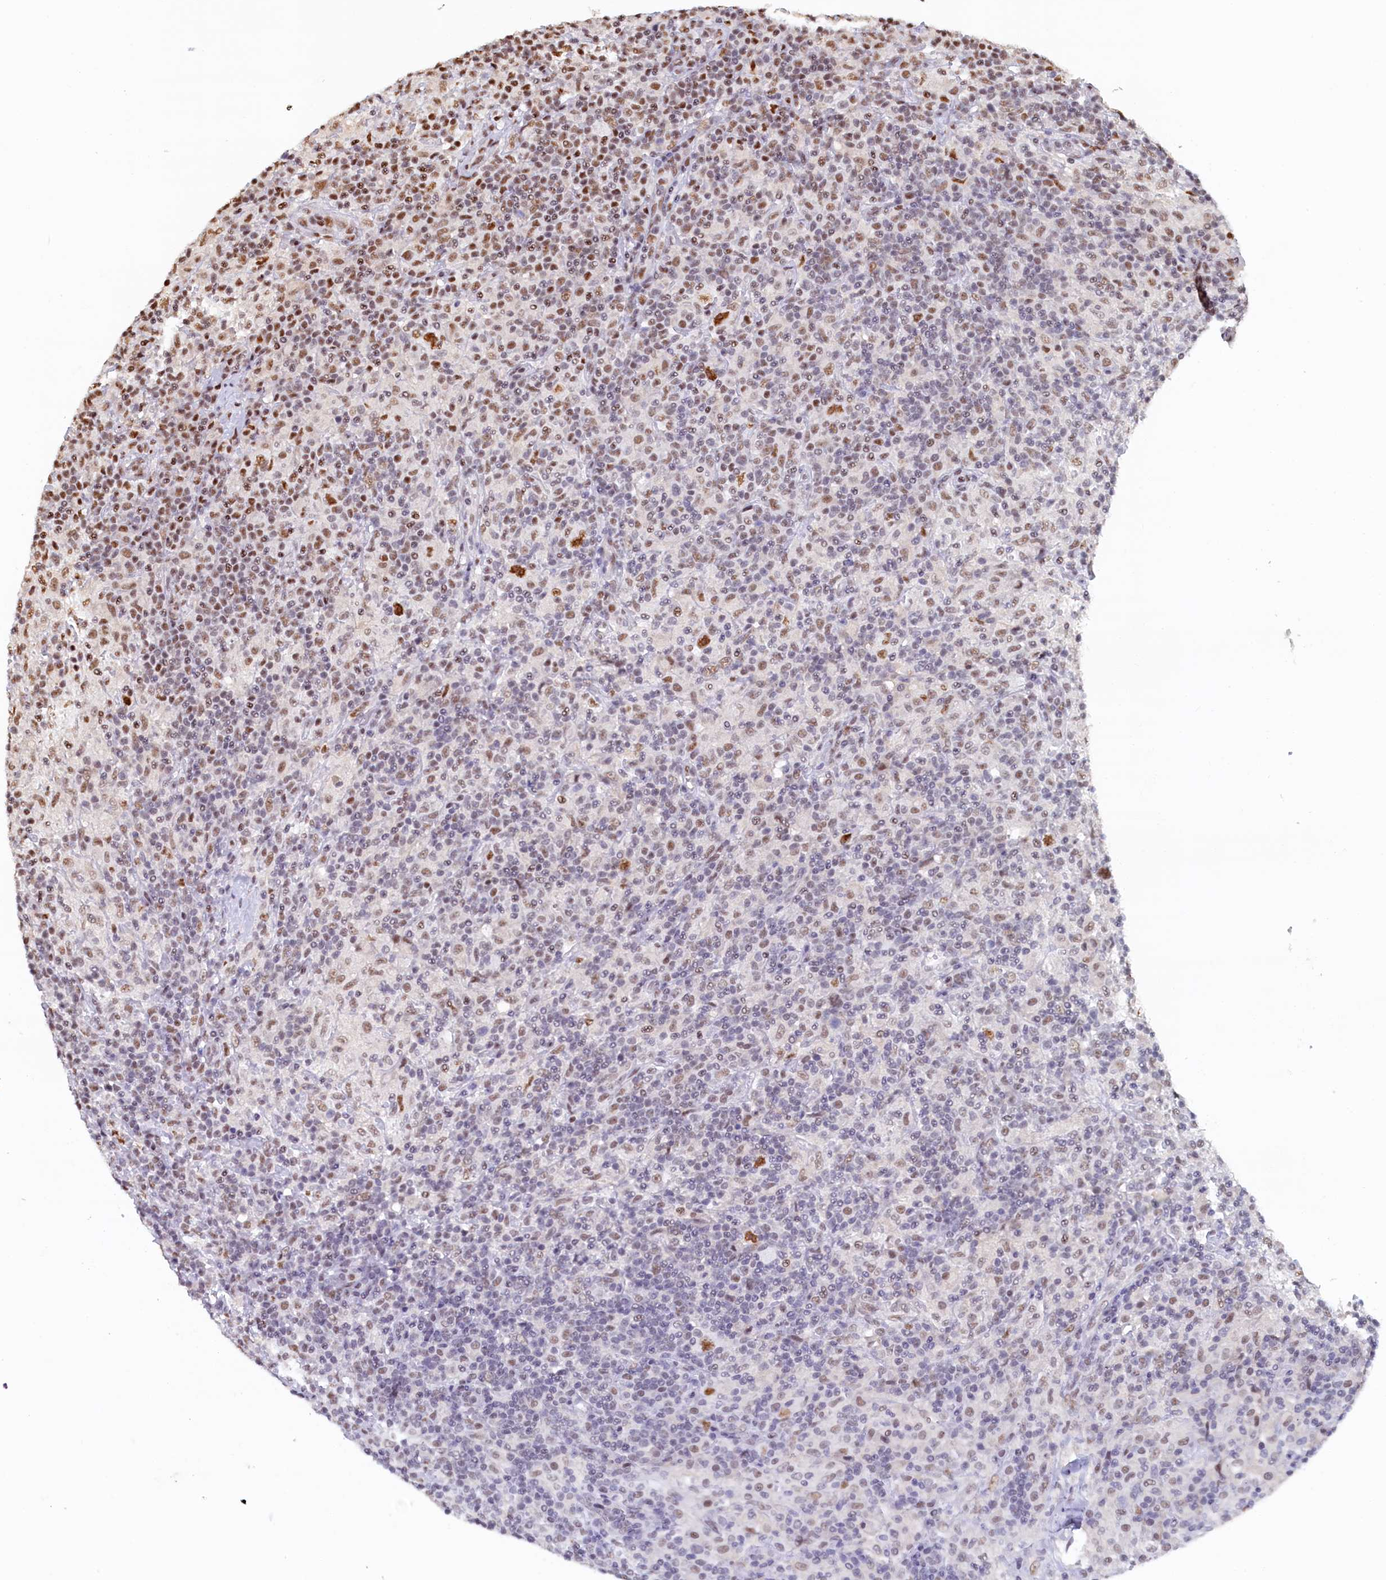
{"staining": {"intensity": "strong", "quantity": "25%-75%", "location": "nuclear"}, "tissue": "lymphoma", "cell_type": "Tumor cells", "image_type": "cancer", "snomed": [{"axis": "morphology", "description": "Hodgkin's disease, NOS"}, {"axis": "topography", "description": "Lymph node"}], "caption": "About 25%-75% of tumor cells in Hodgkin's disease demonstrate strong nuclear protein staining as visualized by brown immunohistochemical staining.", "gene": "MOSPD3", "patient": {"sex": "male", "age": 70}}